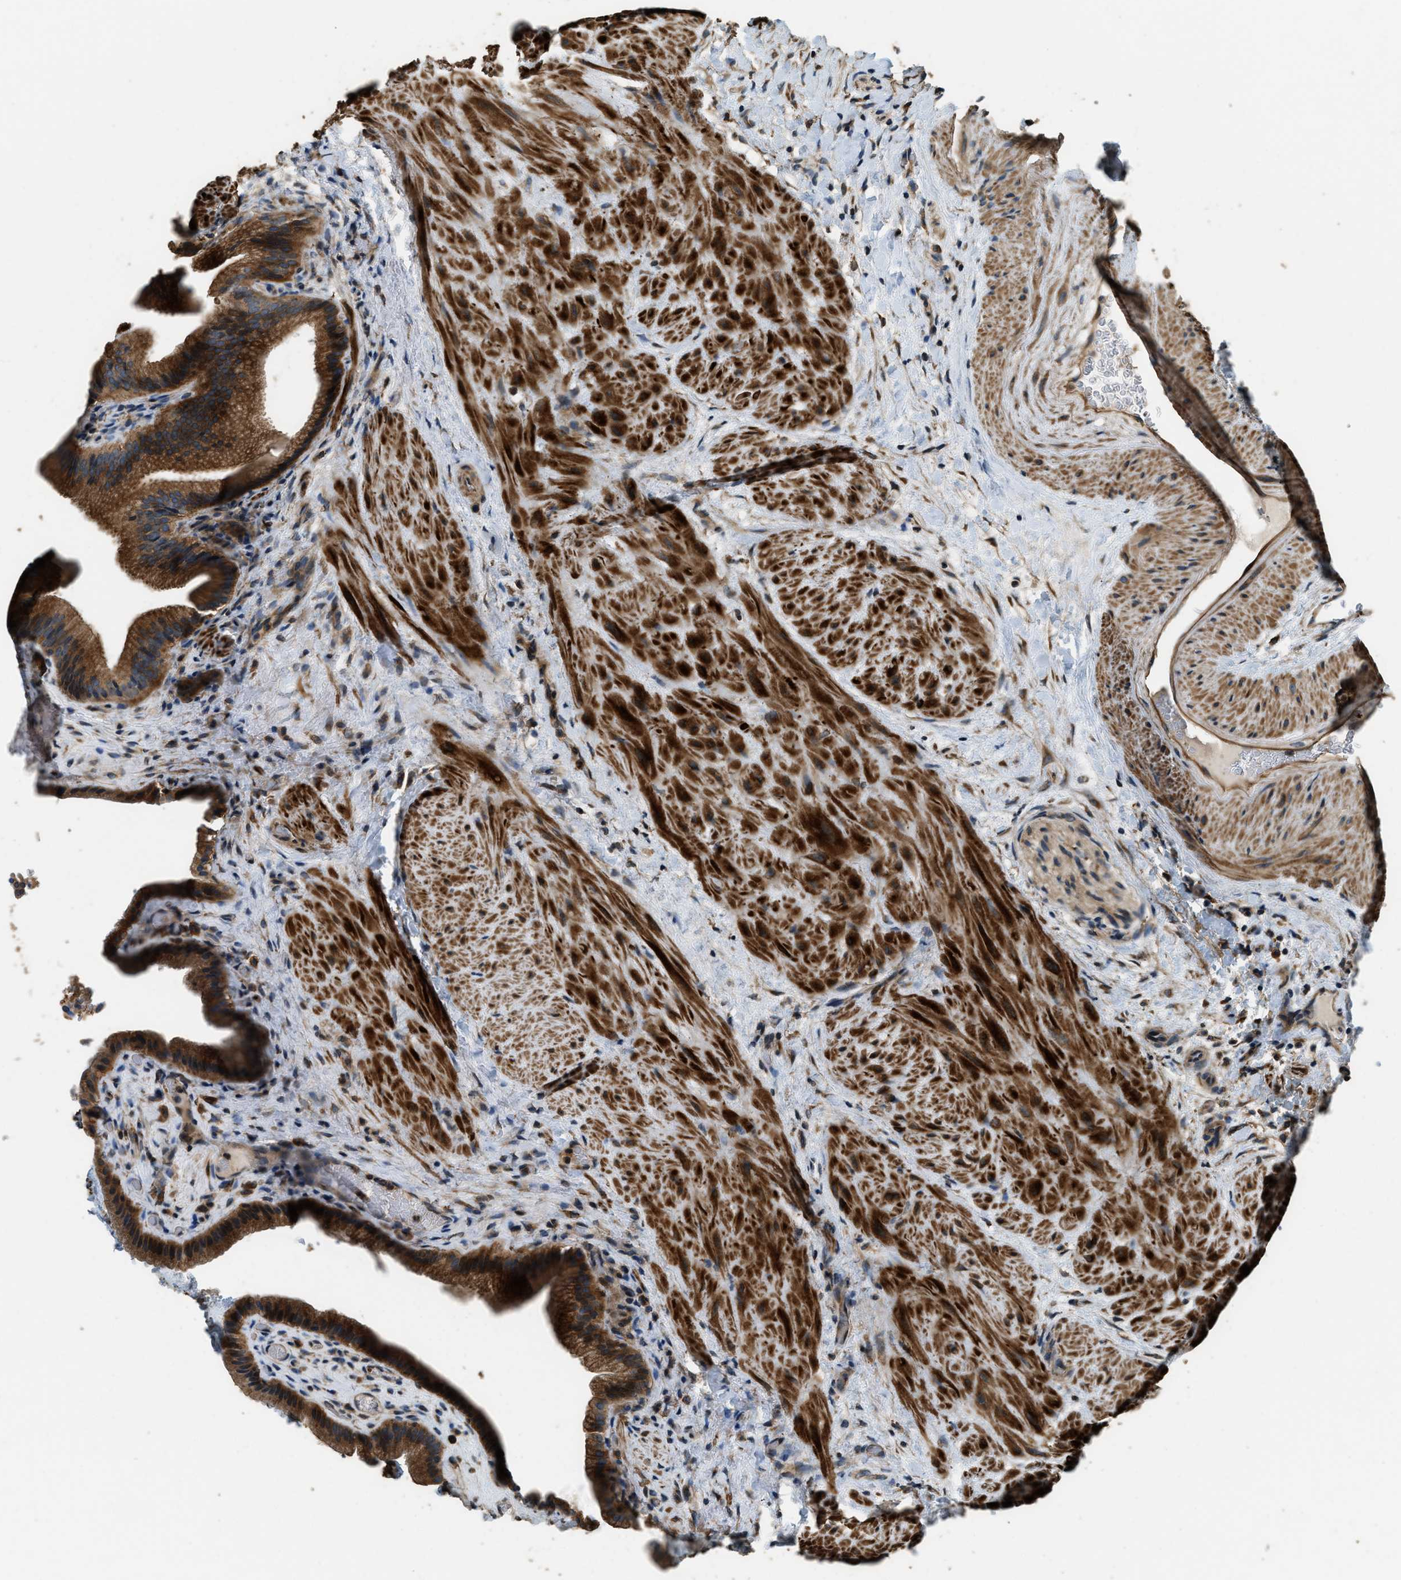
{"staining": {"intensity": "strong", "quantity": ">75%", "location": "cytoplasmic/membranous"}, "tissue": "gallbladder", "cell_type": "Glandular cells", "image_type": "normal", "snomed": [{"axis": "morphology", "description": "Normal tissue, NOS"}, {"axis": "topography", "description": "Gallbladder"}], "caption": "Immunohistochemical staining of unremarkable human gallbladder exhibits >75% levels of strong cytoplasmic/membranous protein expression in about >75% of glandular cells.", "gene": "ERGIC1", "patient": {"sex": "male", "age": 49}}